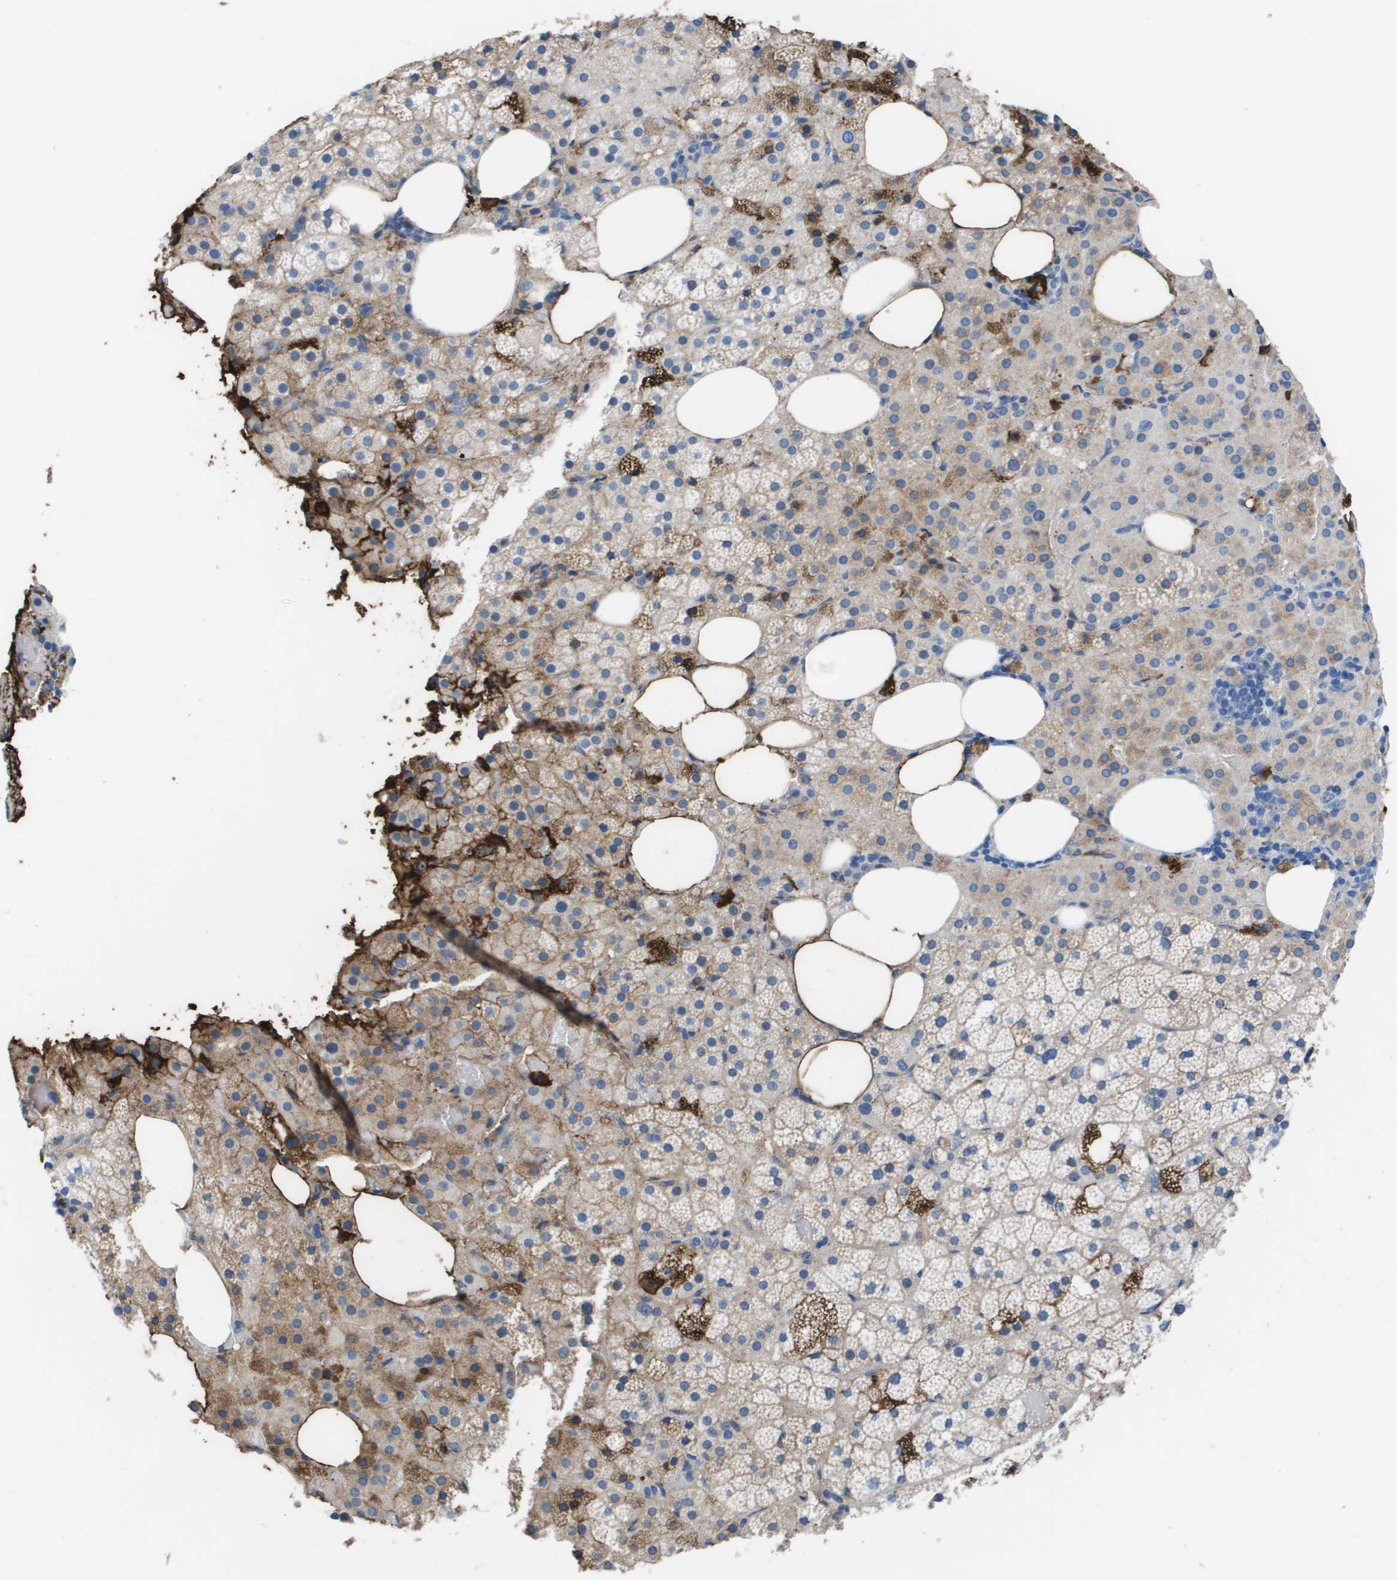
{"staining": {"intensity": "moderate", "quantity": "25%-75%", "location": "cytoplasmic/membranous"}, "tissue": "adrenal gland", "cell_type": "Glandular cells", "image_type": "normal", "snomed": [{"axis": "morphology", "description": "Normal tissue, NOS"}, {"axis": "topography", "description": "Adrenal gland"}], "caption": "This photomicrograph exhibits IHC staining of normal adrenal gland, with medium moderate cytoplasmic/membranous staining in approximately 25%-75% of glandular cells.", "gene": "VTN", "patient": {"sex": "female", "age": 59}}